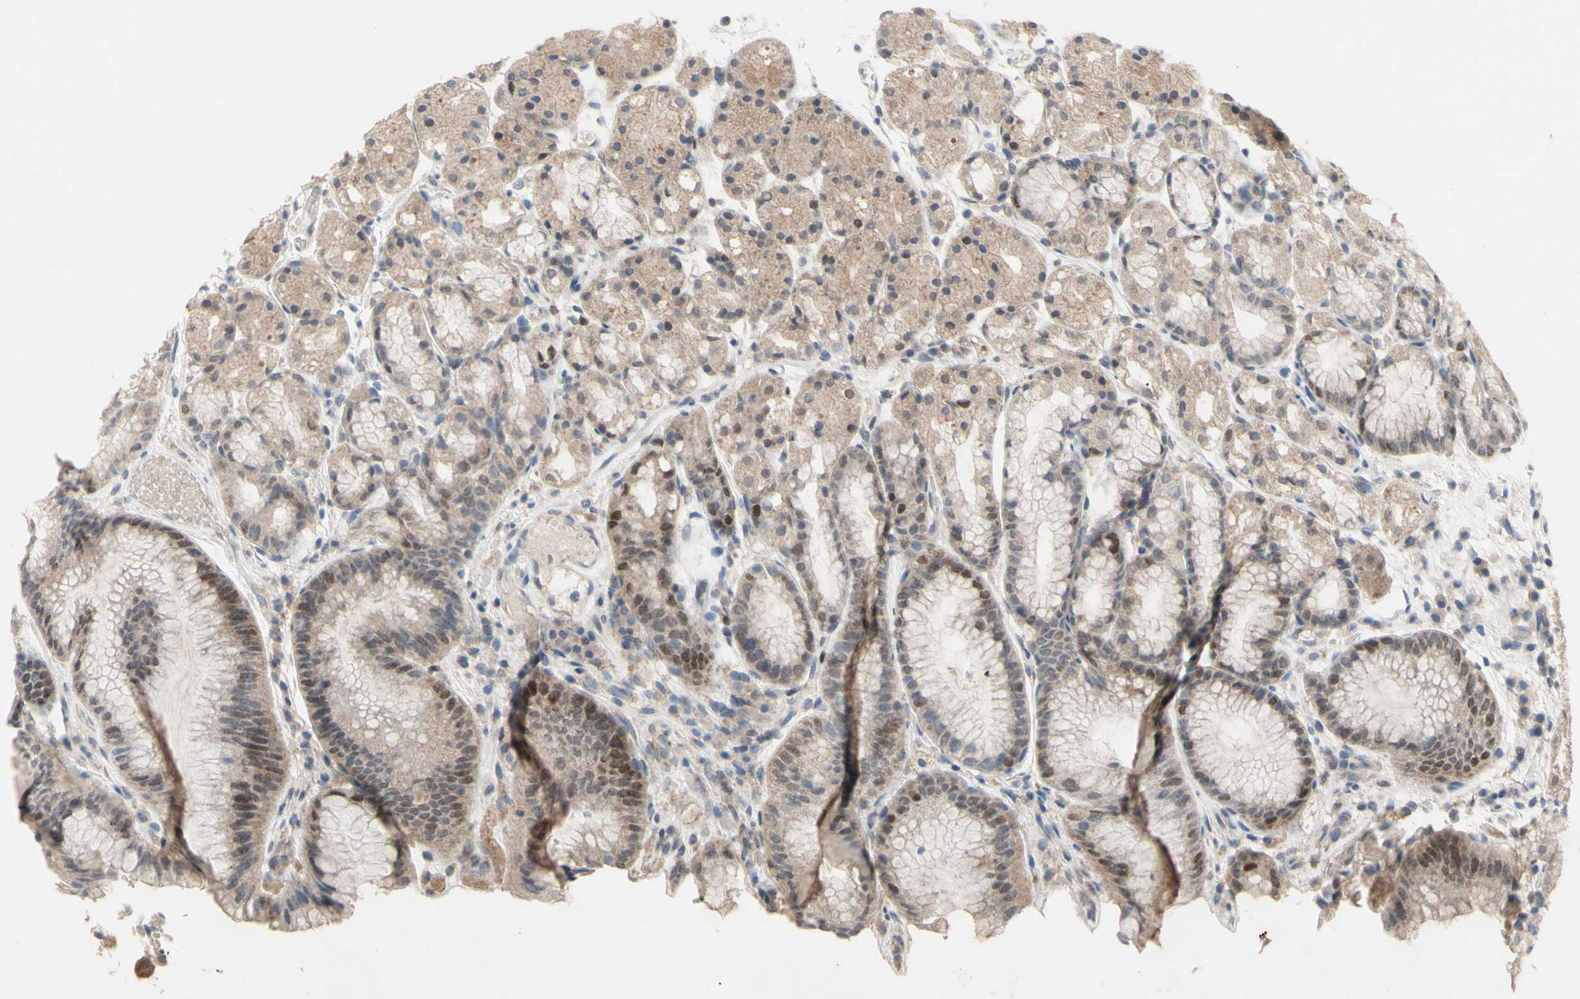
{"staining": {"intensity": "moderate", "quantity": "25%-75%", "location": "cytoplasmic/membranous,nuclear"}, "tissue": "stomach", "cell_type": "Glandular cells", "image_type": "normal", "snomed": [{"axis": "morphology", "description": "Normal tissue, NOS"}, {"axis": "topography", "description": "Stomach, upper"}], "caption": "Immunohistochemistry photomicrograph of normal stomach: human stomach stained using immunohistochemistry displays medium levels of moderate protein expression localized specifically in the cytoplasmic/membranous,nuclear of glandular cells, appearing as a cytoplasmic/membranous,nuclear brown color.", "gene": "NLRP1", "patient": {"sex": "male", "age": 72}}